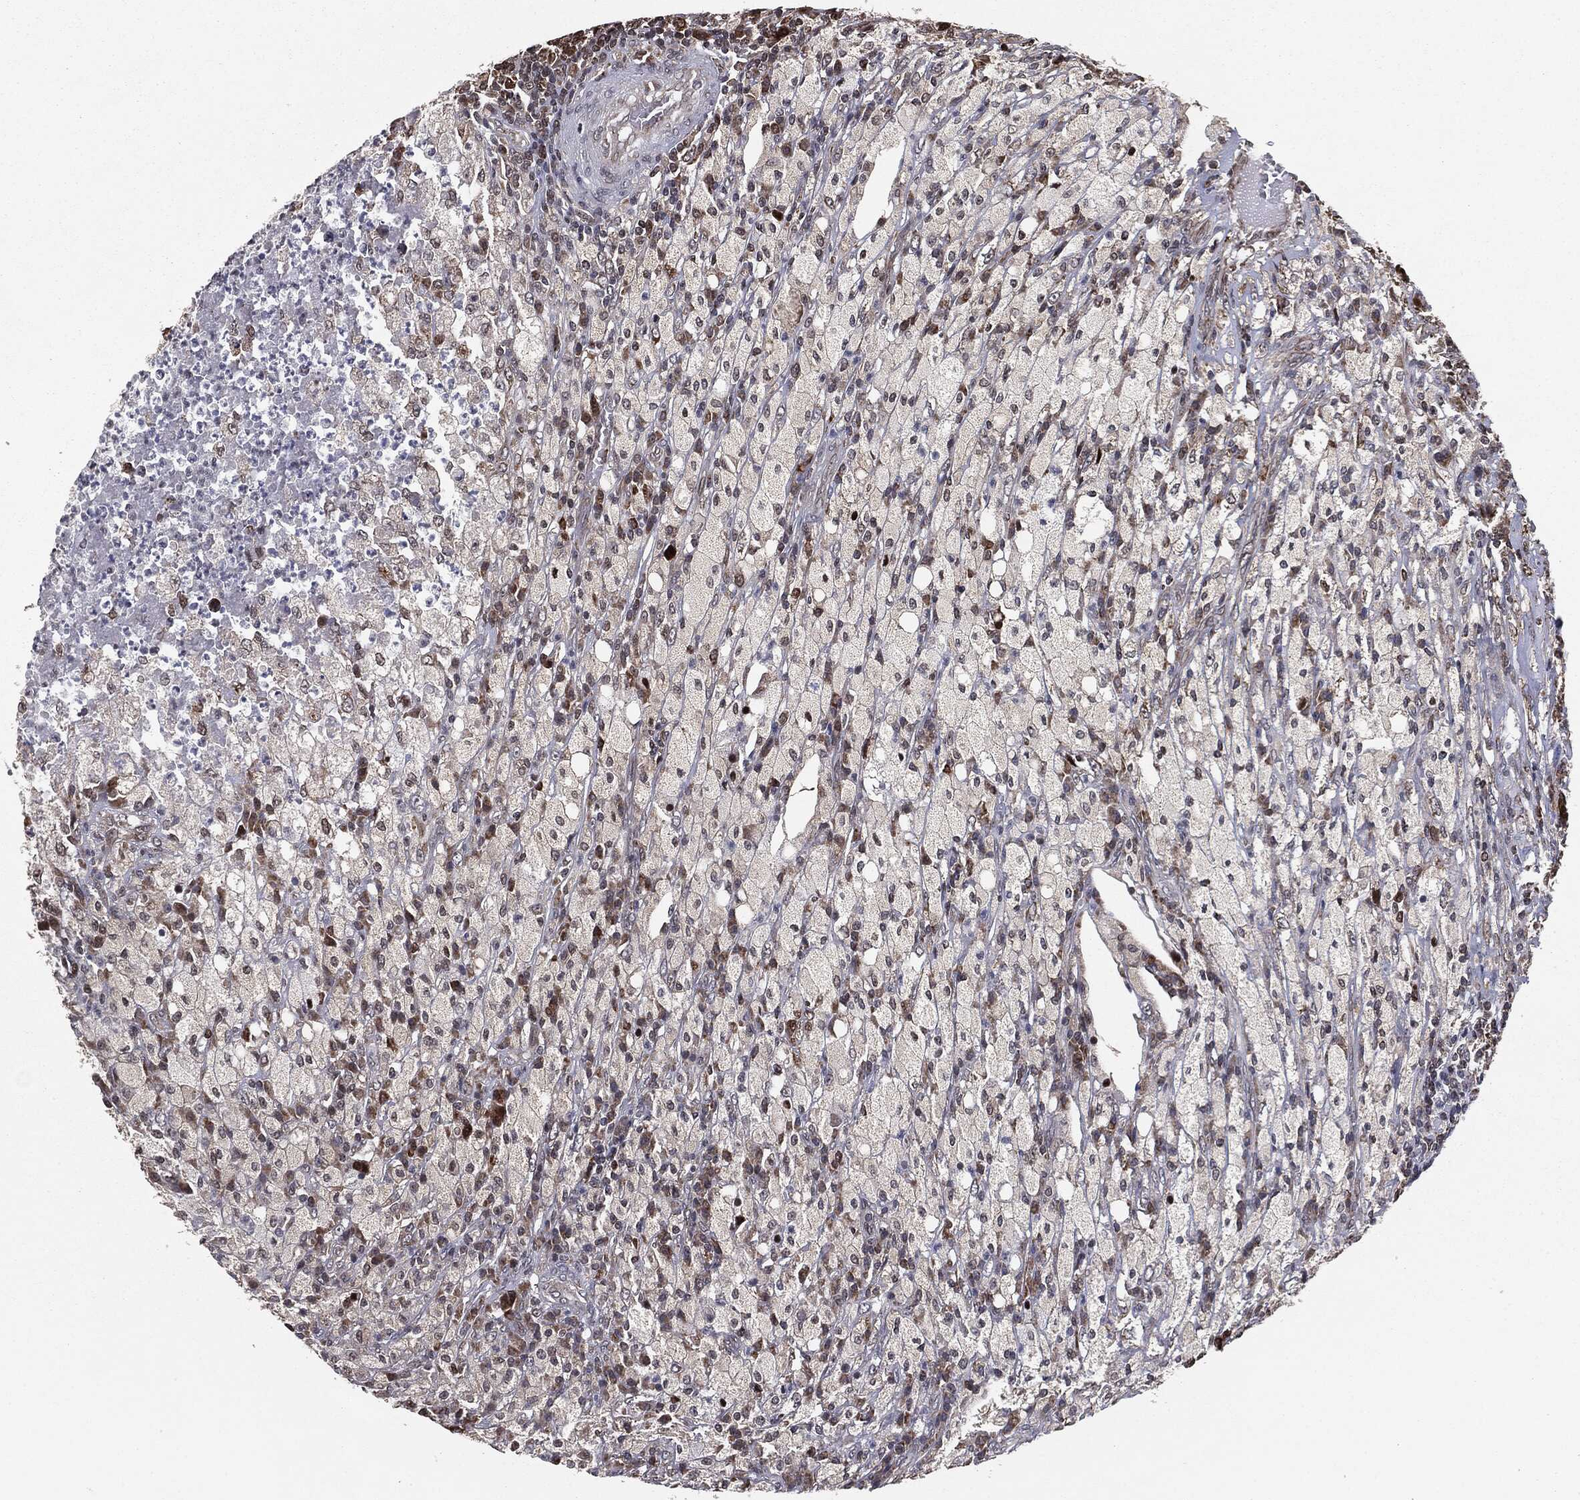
{"staining": {"intensity": "moderate", "quantity": "<25%", "location": "nuclear"}, "tissue": "testis cancer", "cell_type": "Tumor cells", "image_type": "cancer", "snomed": [{"axis": "morphology", "description": "Necrosis, NOS"}, {"axis": "morphology", "description": "Carcinoma, Embryonal, NOS"}, {"axis": "topography", "description": "Testis"}], "caption": "Human embryonal carcinoma (testis) stained for a protein (brown) displays moderate nuclear positive positivity in approximately <25% of tumor cells.", "gene": "CHCHD2", "patient": {"sex": "male", "age": 19}}